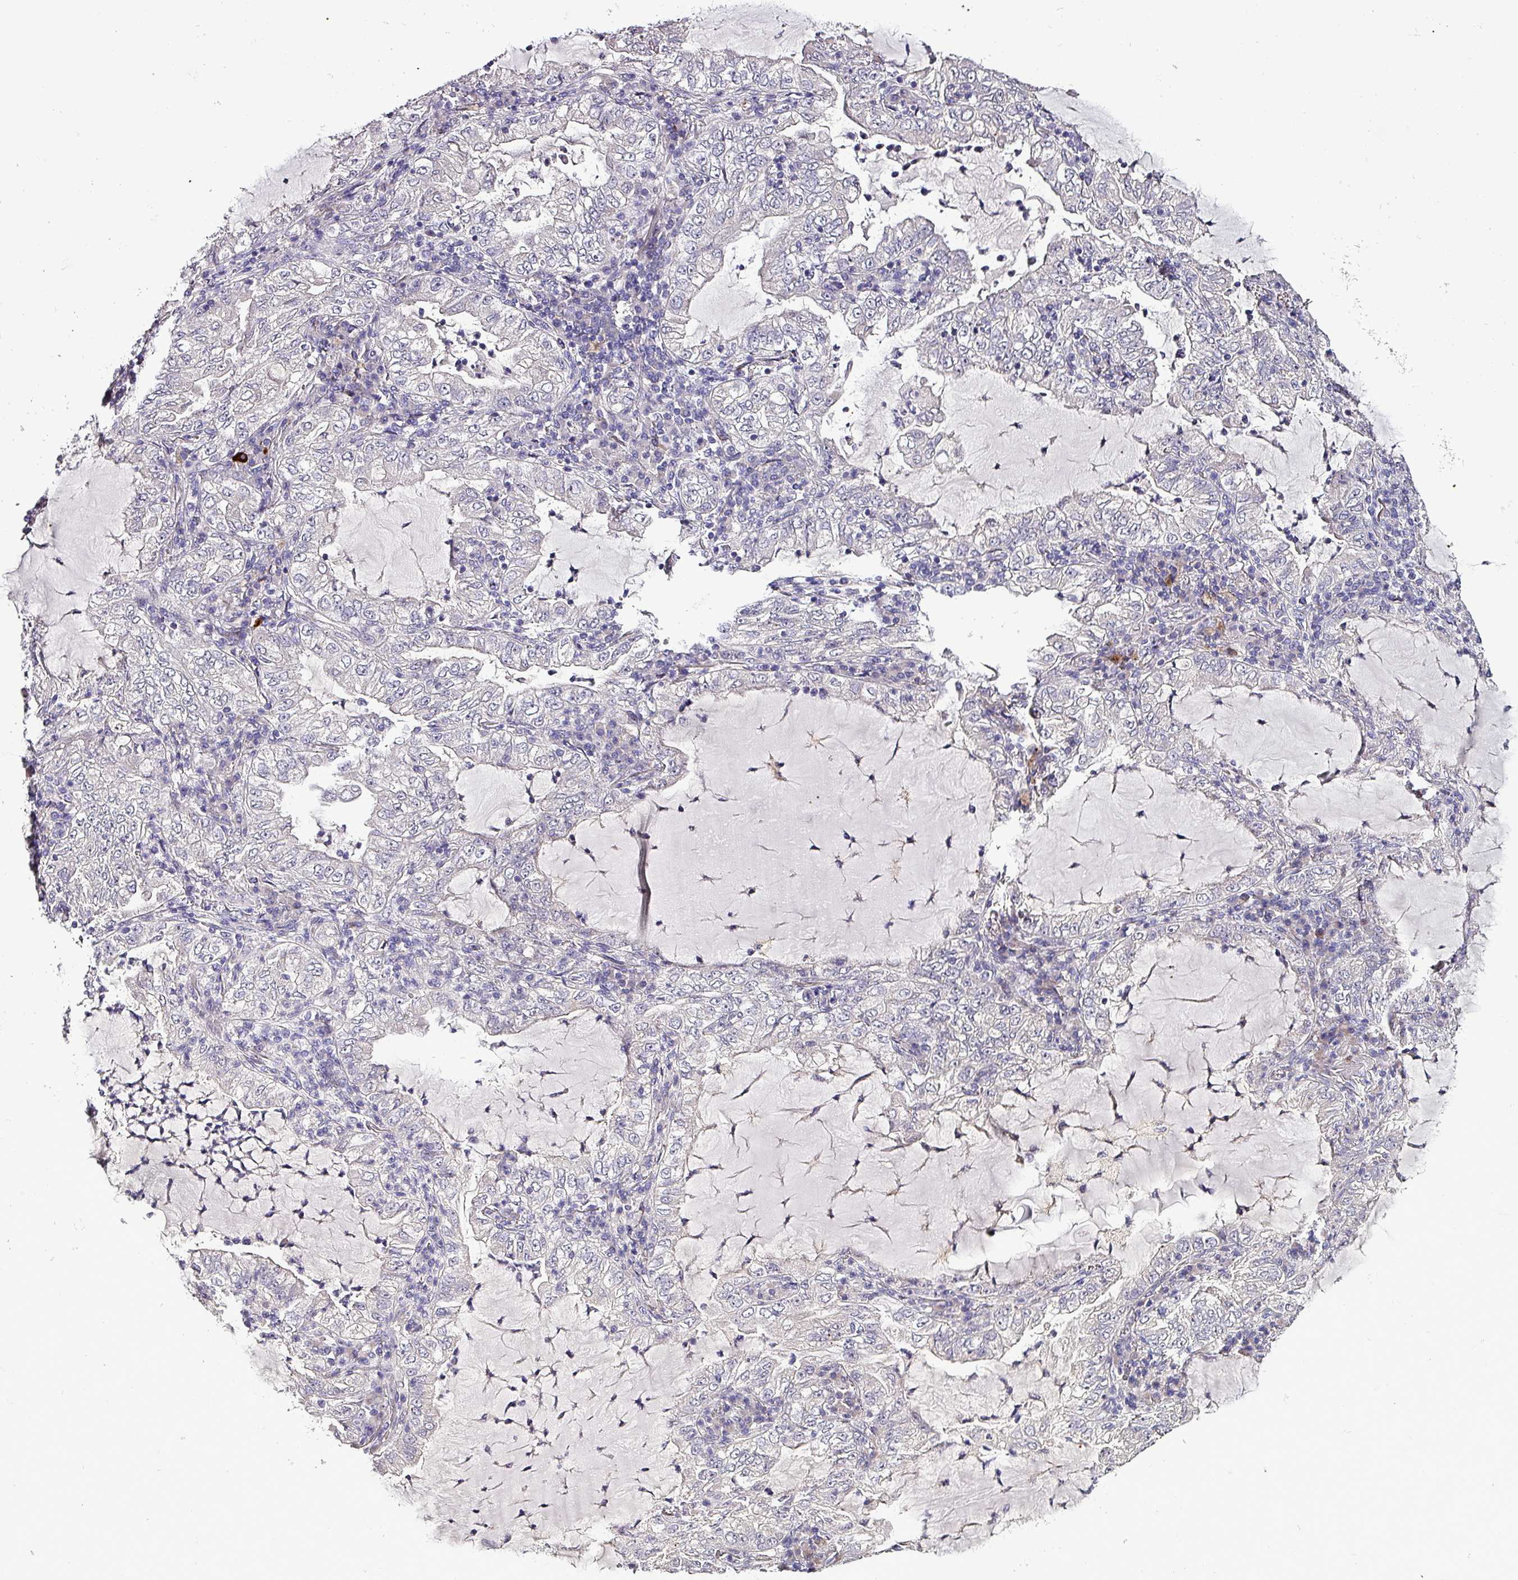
{"staining": {"intensity": "negative", "quantity": "none", "location": "none"}, "tissue": "lung cancer", "cell_type": "Tumor cells", "image_type": "cancer", "snomed": [{"axis": "morphology", "description": "Adenocarcinoma, NOS"}, {"axis": "topography", "description": "Lung"}], "caption": "An image of human lung cancer (adenocarcinoma) is negative for staining in tumor cells.", "gene": "GRAPL", "patient": {"sex": "female", "age": 73}}